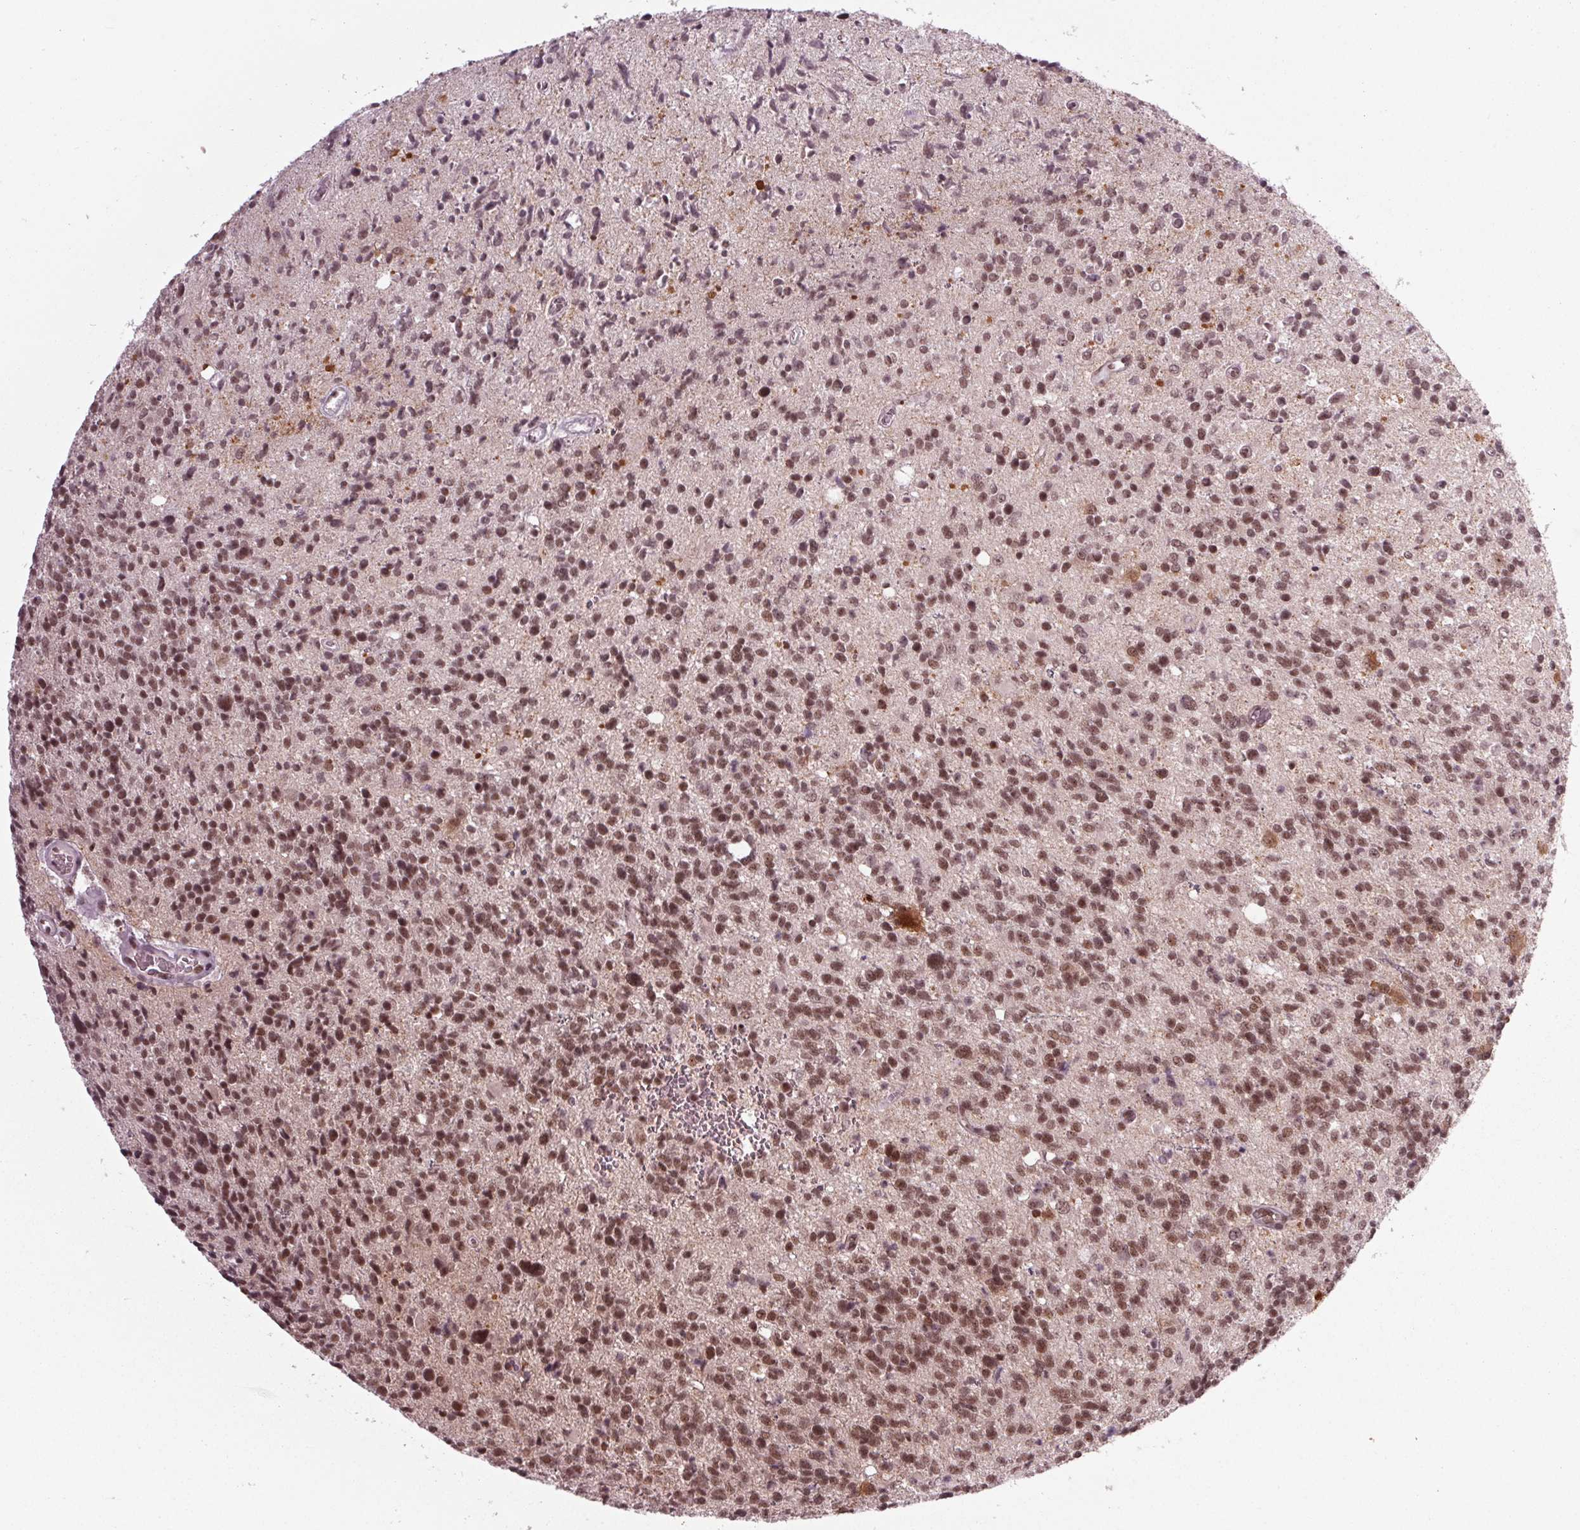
{"staining": {"intensity": "moderate", "quantity": ">75%", "location": "nuclear"}, "tissue": "glioma", "cell_type": "Tumor cells", "image_type": "cancer", "snomed": [{"axis": "morphology", "description": "Glioma, malignant, High grade"}, {"axis": "topography", "description": "Brain"}], "caption": "Immunohistochemistry of malignant glioma (high-grade) demonstrates medium levels of moderate nuclear positivity in about >75% of tumor cells.", "gene": "DDX41", "patient": {"sex": "male", "age": 29}}